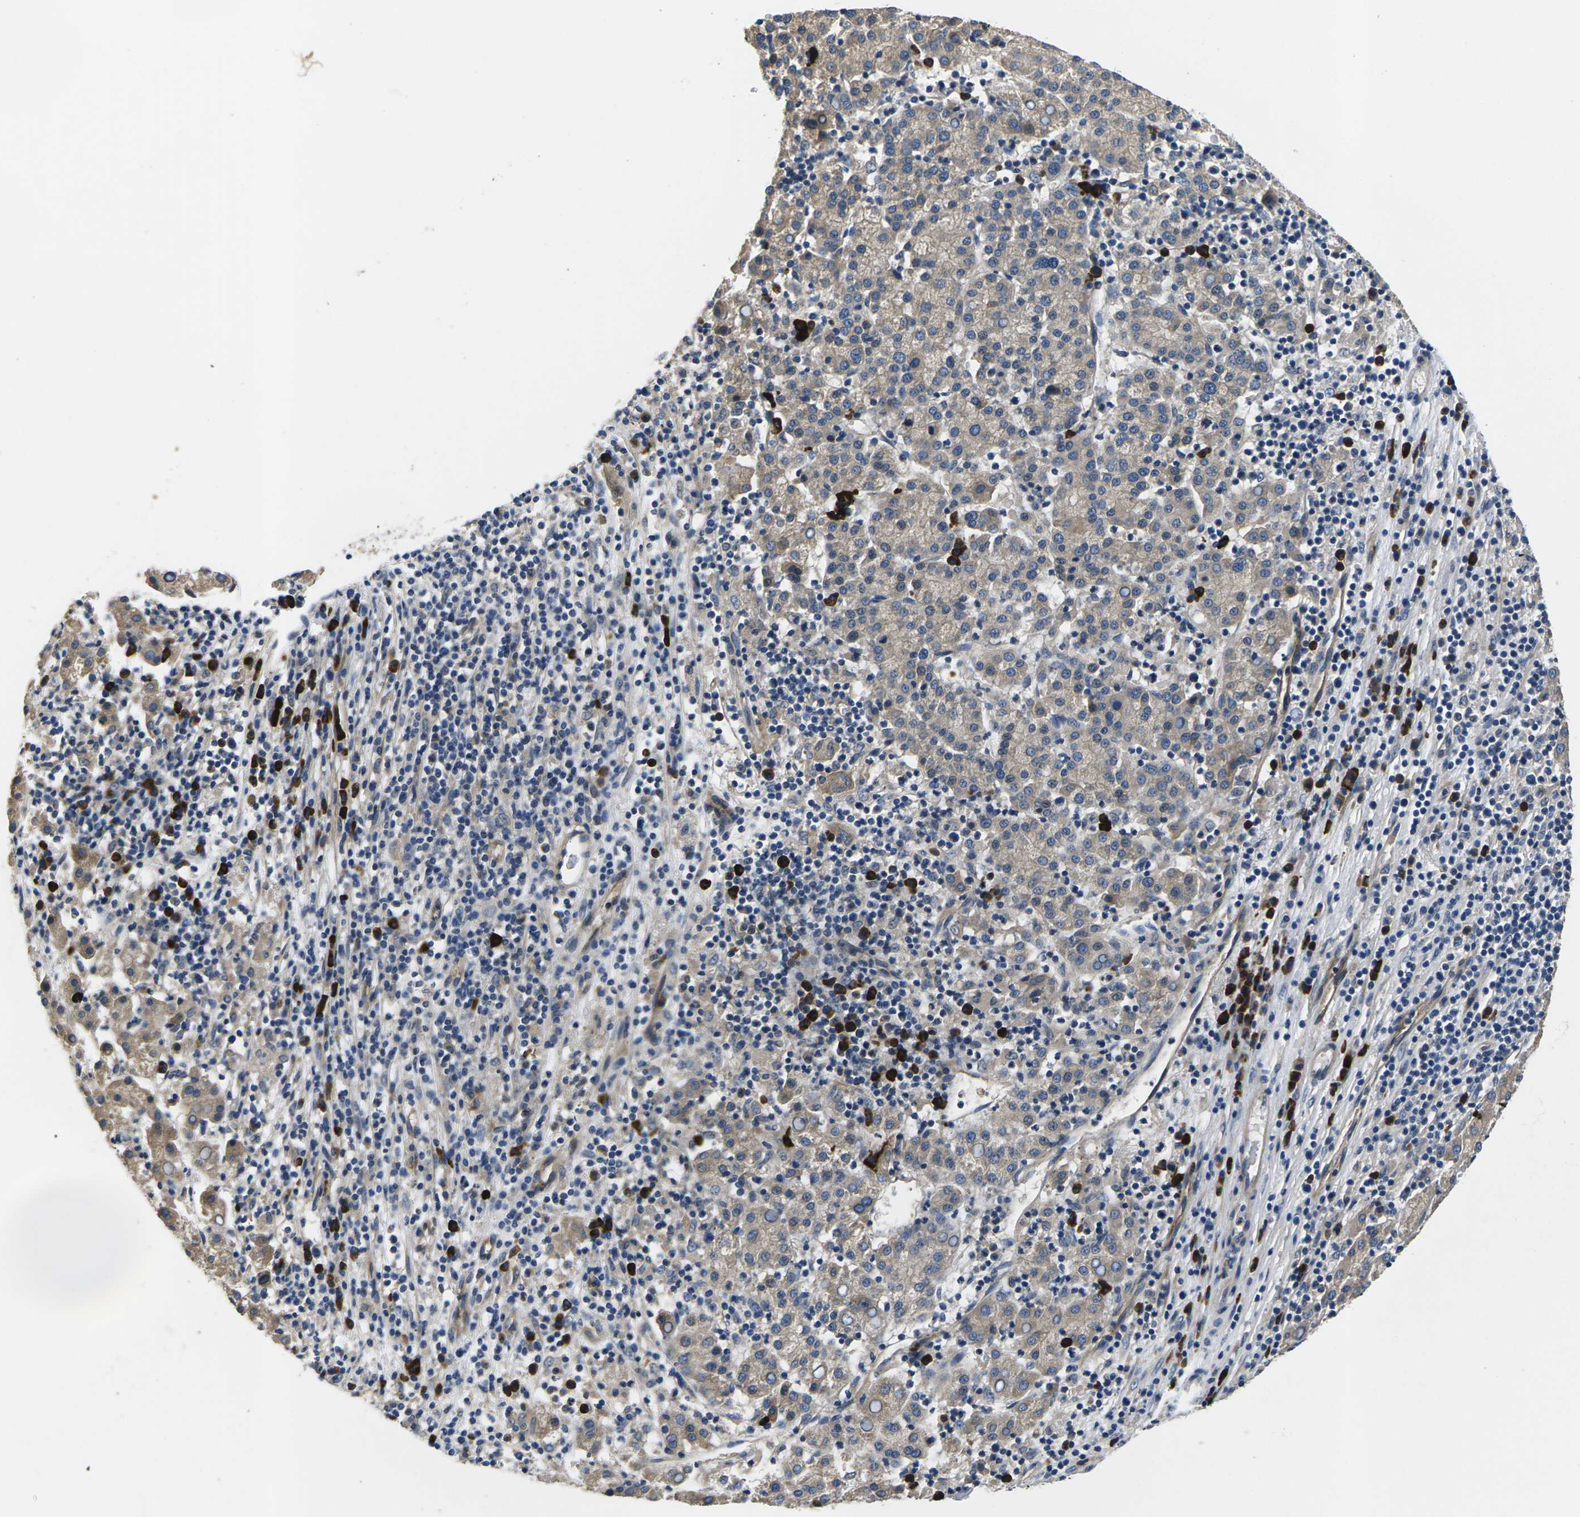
{"staining": {"intensity": "weak", "quantity": "<25%", "location": "cytoplasmic/membranous"}, "tissue": "liver cancer", "cell_type": "Tumor cells", "image_type": "cancer", "snomed": [{"axis": "morphology", "description": "Carcinoma, Hepatocellular, NOS"}, {"axis": "topography", "description": "Liver"}], "caption": "Immunohistochemistry of human liver cancer (hepatocellular carcinoma) shows no staining in tumor cells.", "gene": "PLCE1", "patient": {"sex": "female", "age": 58}}